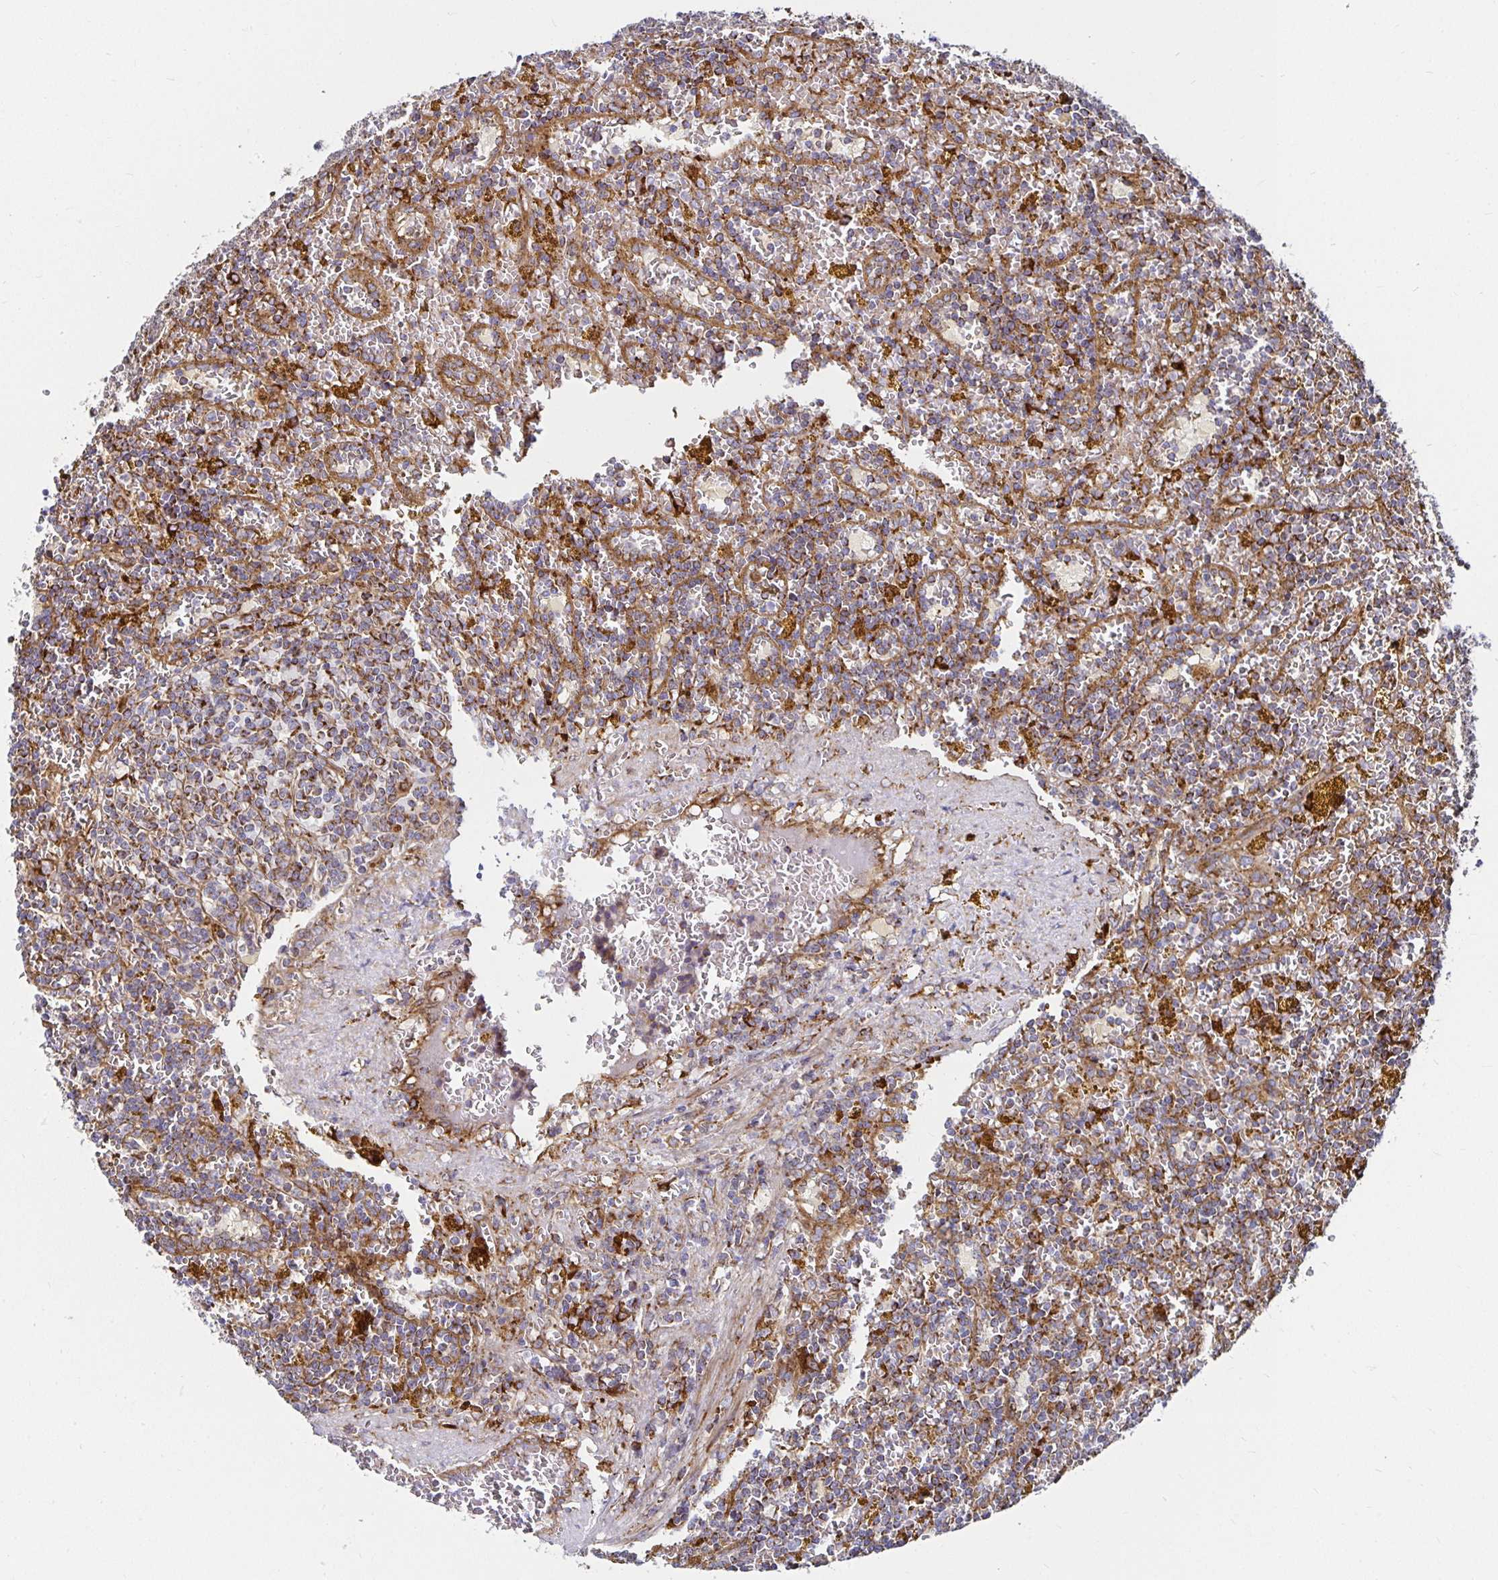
{"staining": {"intensity": "moderate", "quantity": ">75%", "location": "cytoplasmic/membranous"}, "tissue": "lymphoma", "cell_type": "Tumor cells", "image_type": "cancer", "snomed": [{"axis": "morphology", "description": "Malignant lymphoma, non-Hodgkin's type, Low grade"}, {"axis": "topography", "description": "Spleen"}, {"axis": "topography", "description": "Lymph node"}], "caption": "Tumor cells demonstrate moderate cytoplasmic/membranous positivity in about >75% of cells in low-grade malignant lymphoma, non-Hodgkin's type.", "gene": "SMYD3", "patient": {"sex": "female", "age": 66}}